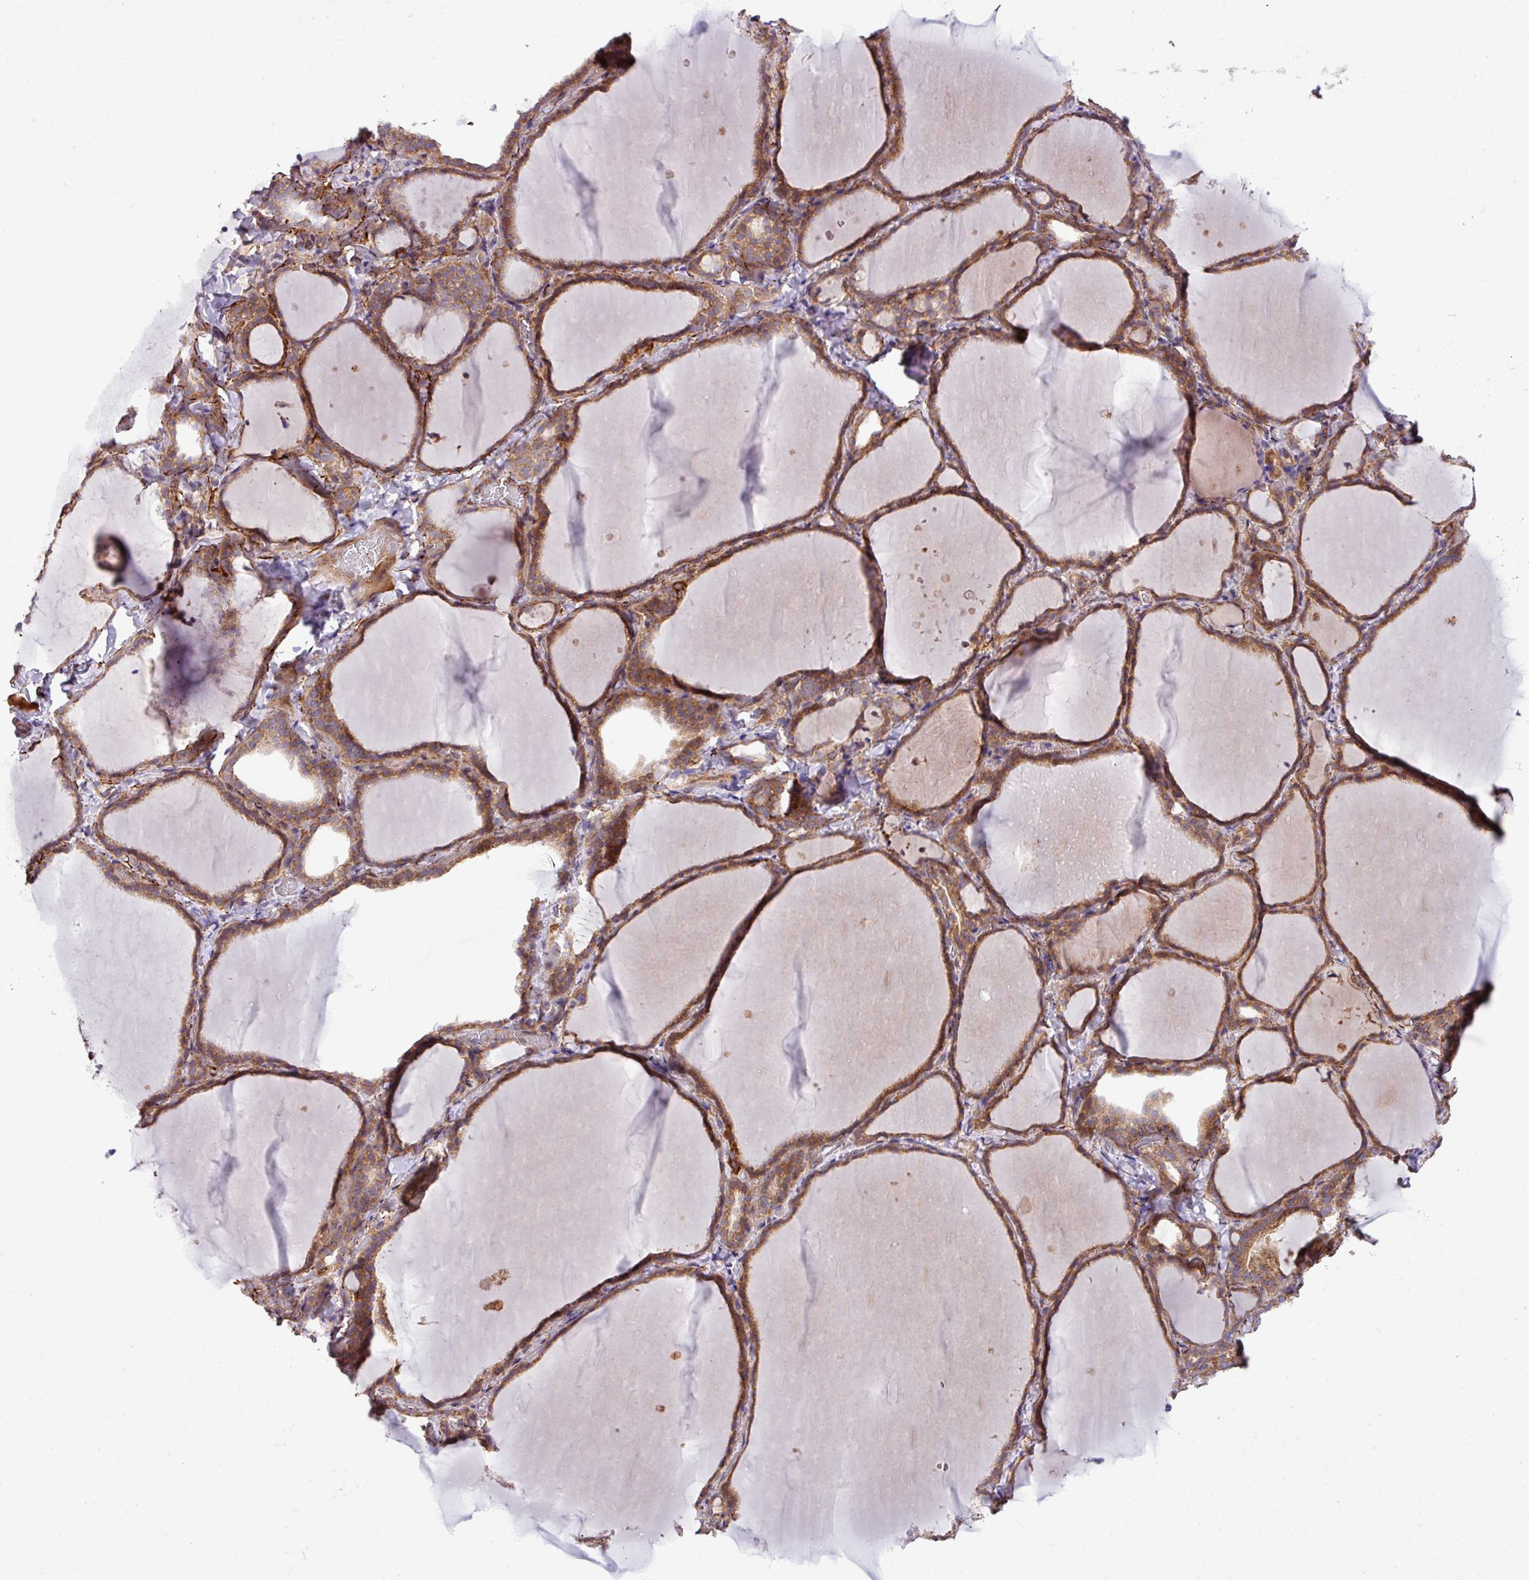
{"staining": {"intensity": "moderate", "quantity": ">75%", "location": "cytoplasmic/membranous"}, "tissue": "thyroid gland", "cell_type": "Glandular cells", "image_type": "normal", "snomed": [{"axis": "morphology", "description": "Normal tissue, NOS"}, {"axis": "topography", "description": "Thyroid gland"}], "caption": "Immunohistochemical staining of benign thyroid gland demonstrates >75% levels of moderate cytoplasmic/membranous protein positivity in about >75% of glandular cells. Using DAB (3,3'-diaminobenzidine) (brown) and hematoxylin (blue) stains, captured at high magnification using brightfield microscopy.", "gene": "ZNF569", "patient": {"sex": "female", "age": 22}}